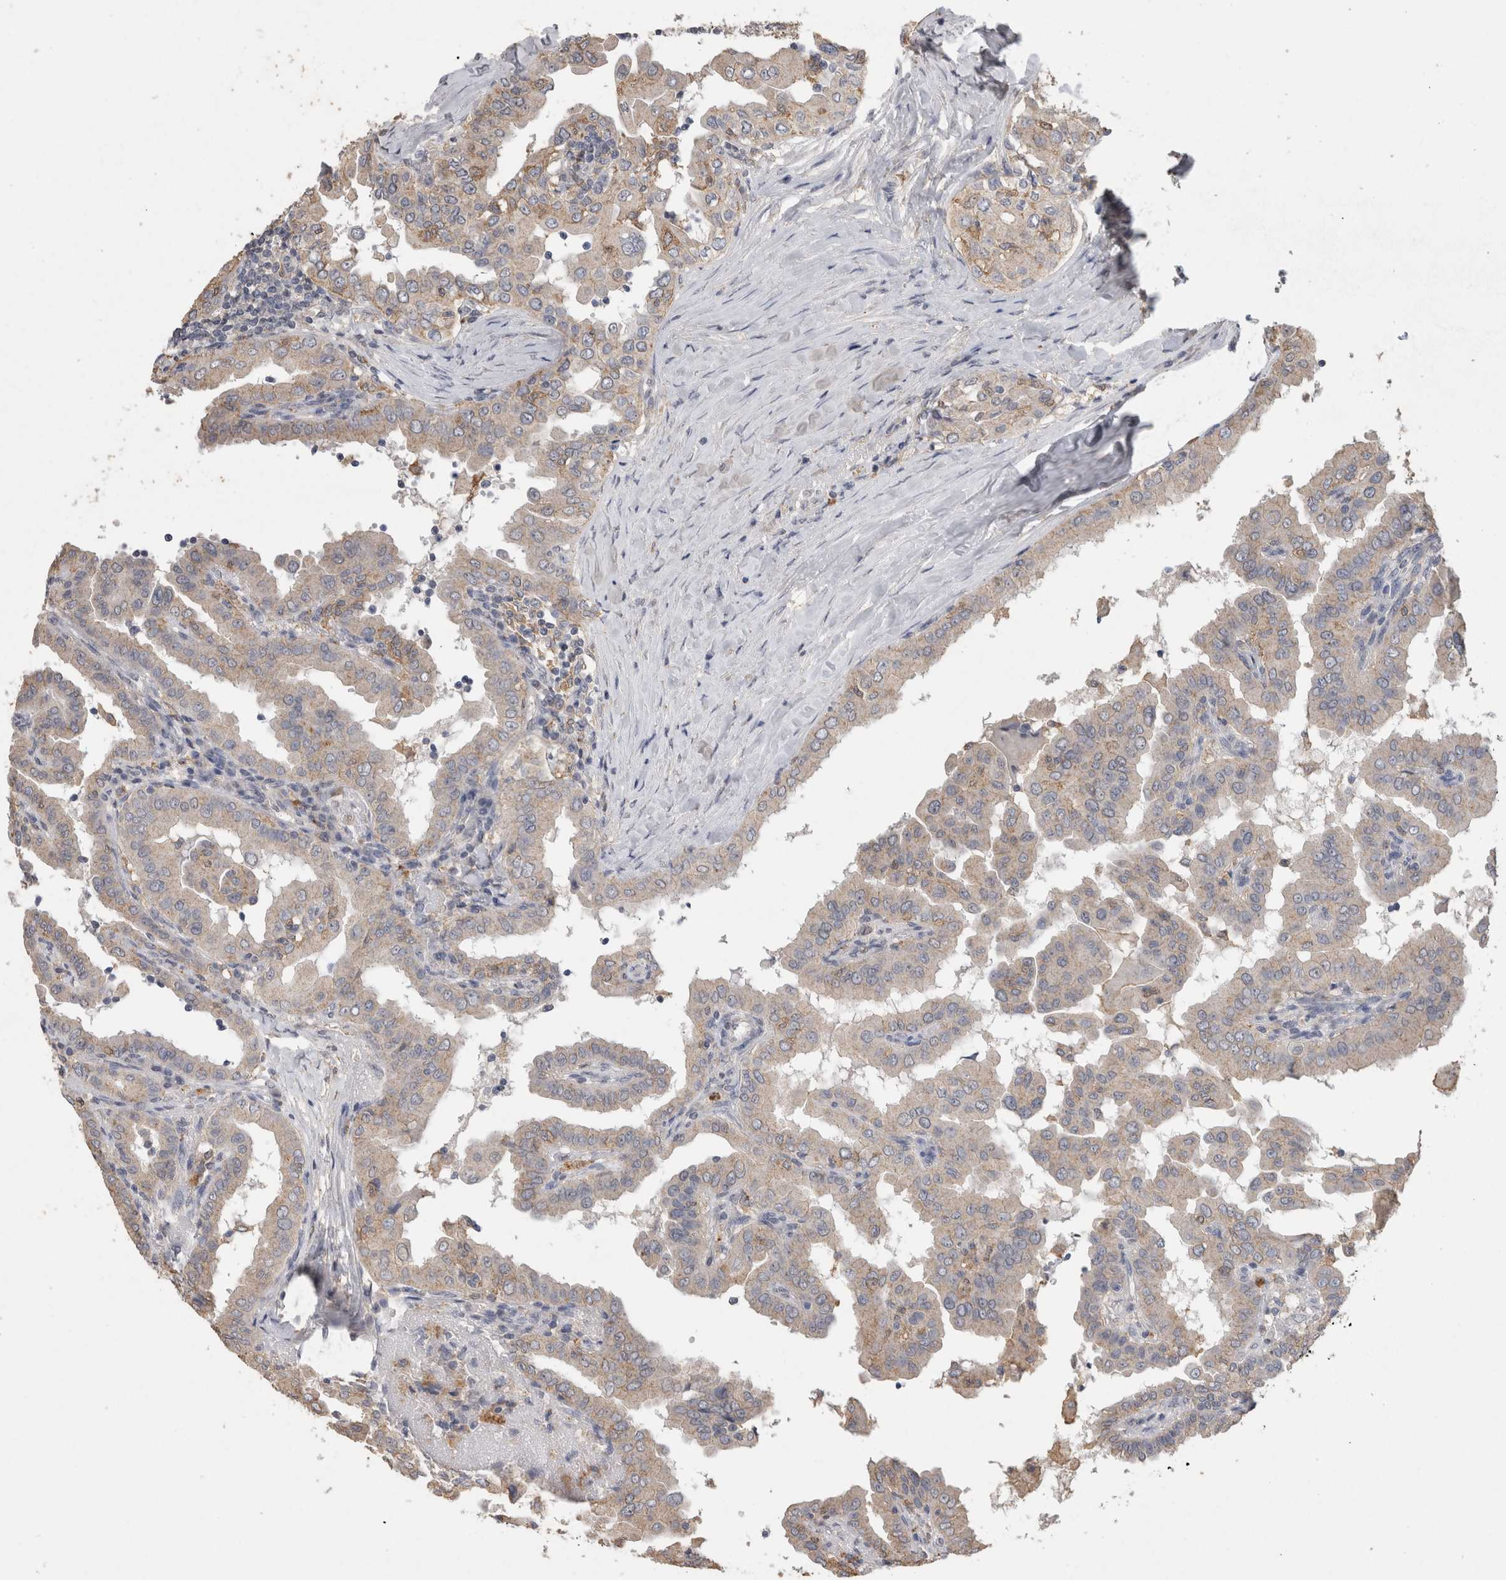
{"staining": {"intensity": "weak", "quantity": "25%-75%", "location": "cytoplasmic/membranous"}, "tissue": "thyroid cancer", "cell_type": "Tumor cells", "image_type": "cancer", "snomed": [{"axis": "morphology", "description": "Papillary adenocarcinoma, NOS"}, {"axis": "topography", "description": "Thyroid gland"}], "caption": "Immunohistochemistry staining of thyroid papillary adenocarcinoma, which shows low levels of weak cytoplasmic/membranous expression in approximately 25%-75% of tumor cells indicating weak cytoplasmic/membranous protein staining. The staining was performed using DAB (3,3'-diaminobenzidine) (brown) for protein detection and nuclei were counterstained in hematoxylin (blue).", "gene": "CNTFR", "patient": {"sex": "male", "age": 33}}